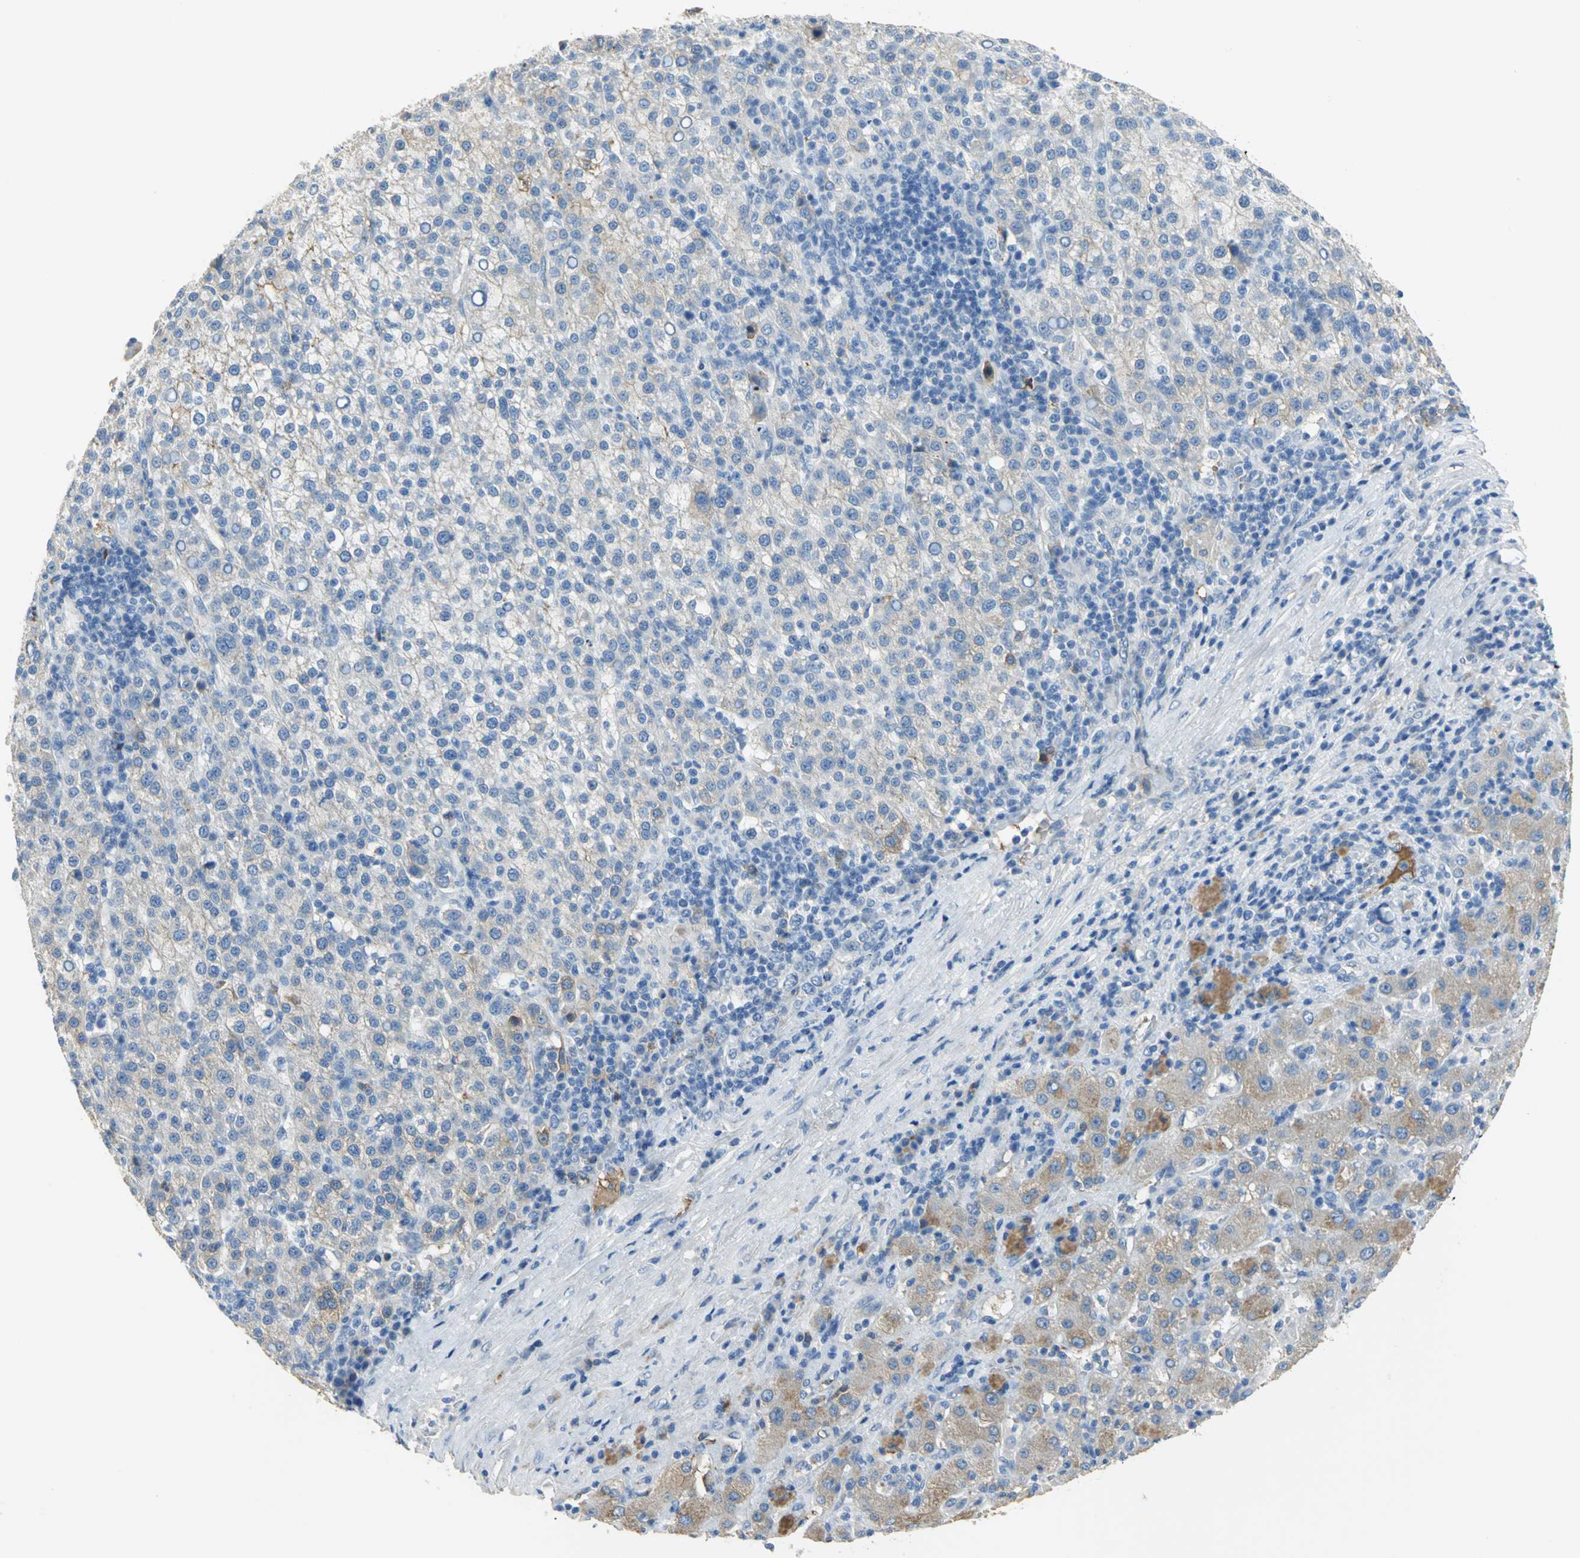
{"staining": {"intensity": "moderate", "quantity": "25%-75%", "location": "cytoplasmic/membranous"}, "tissue": "liver cancer", "cell_type": "Tumor cells", "image_type": "cancer", "snomed": [{"axis": "morphology", "description": "Carcinoma, Hepatocellular, NOS"}, {"axis": "topography", "description": "Liver"}], "caption": "Protein analysis of hepatocellular carcinoma (liver) tissue exhibits moderate cytoplasmic/membranous expression in approximately 25%-75% of tumor cells.", "gene": "GYG2", "patient": {"sex": "female", "age": 58}}